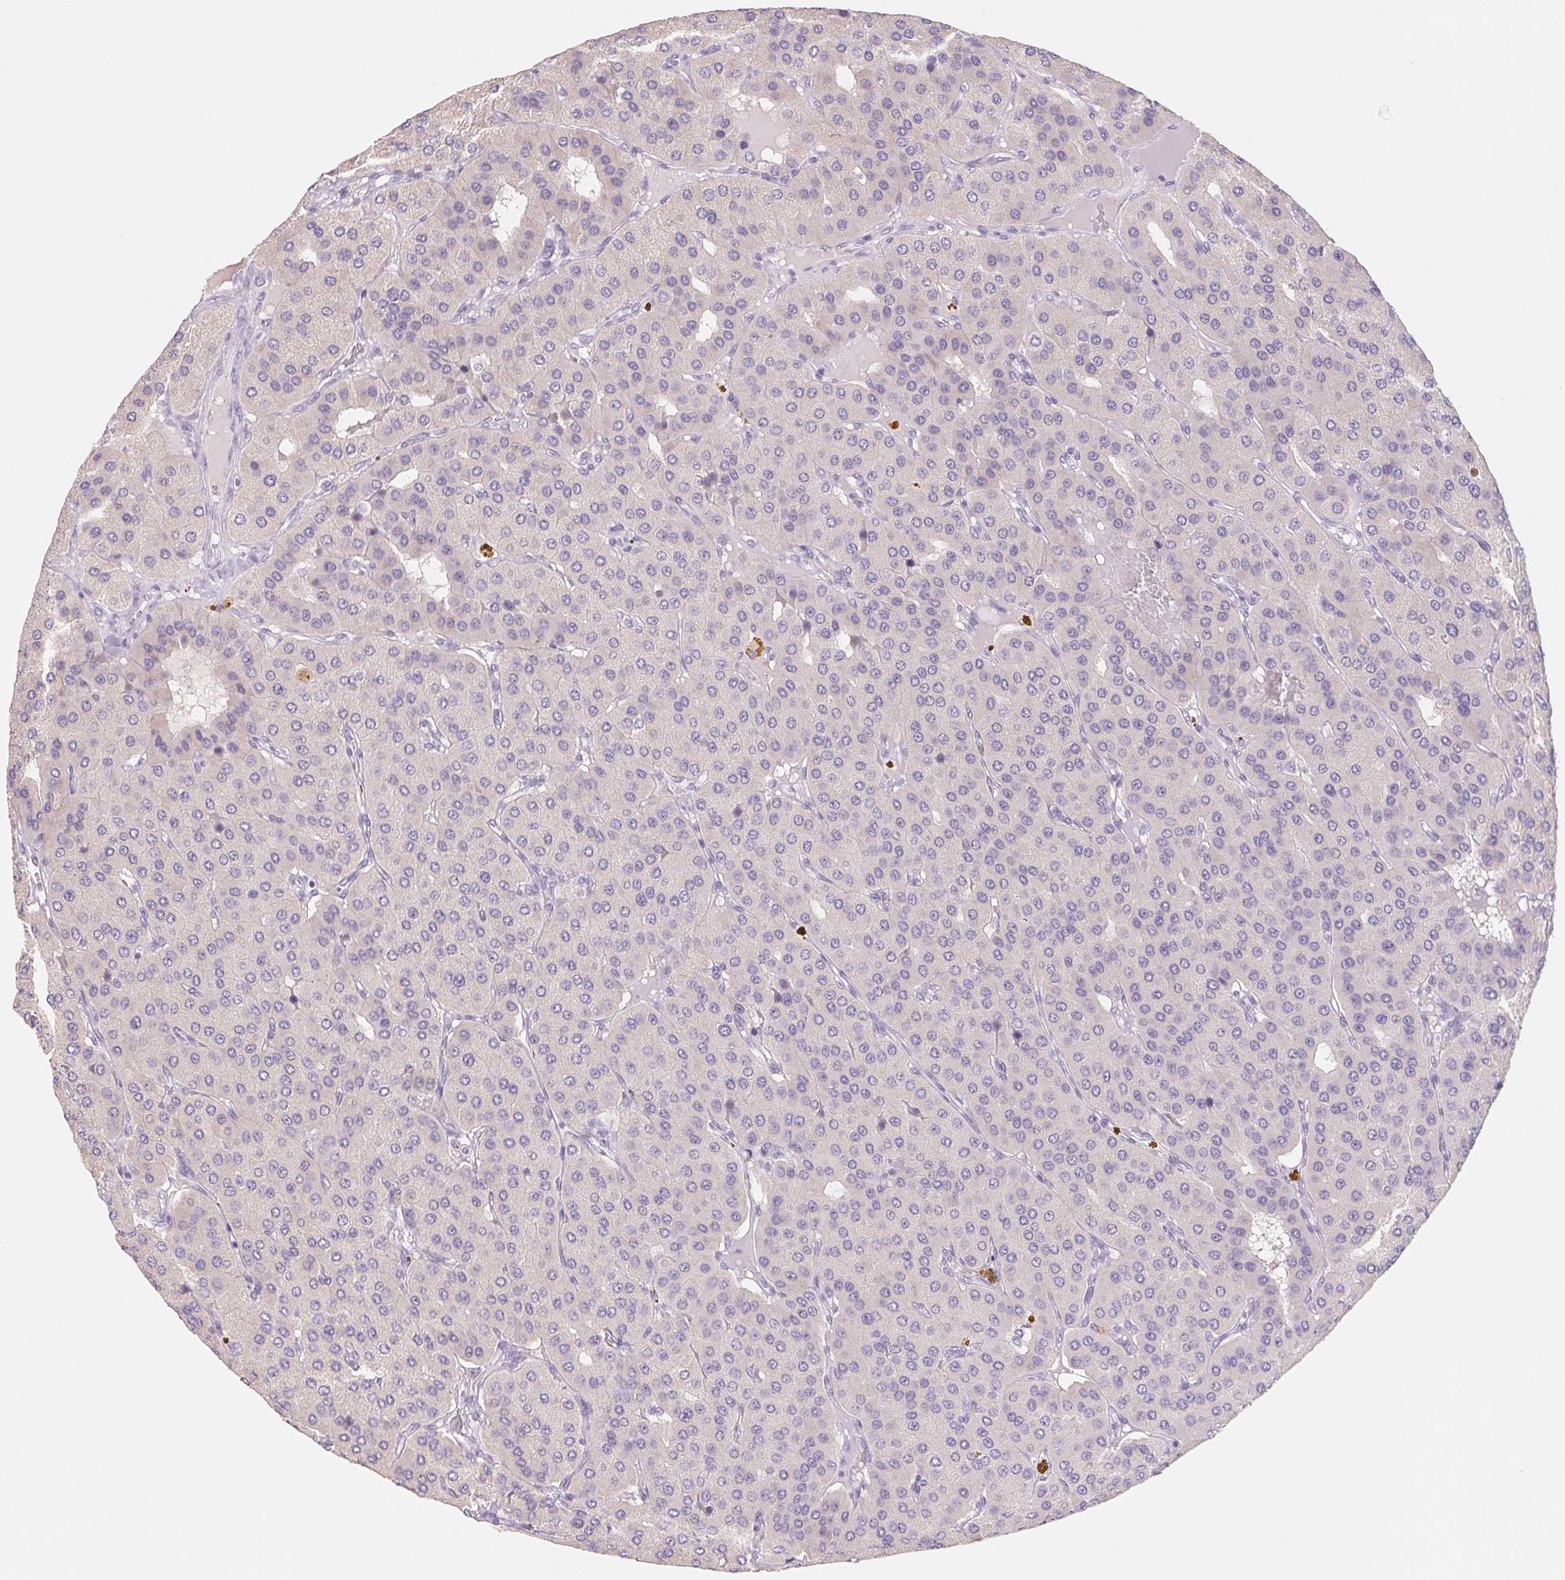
{"staining": {"intensity": "negative", "quantity": "none", "location": "none"}, "tissue": "parathyroid gland", "cell_type": "Glandular cells", "image_type": "normal", "snomed": [{"axis": "morphology", "description": "Normal tissue, NOS"}, {"axis": "morphology", "description": "Adenoma, NOS"}, {"axis": "topography", "description": "Parathyroid gland"}], "caption": "IHC histopathology image of normal parathyroid gland: human parathyroid gland stained with DAB displays no significant protein staining in glandular cells.", "gene": "PNMA8B", "patient": {"sex": "female", "age": 86}}